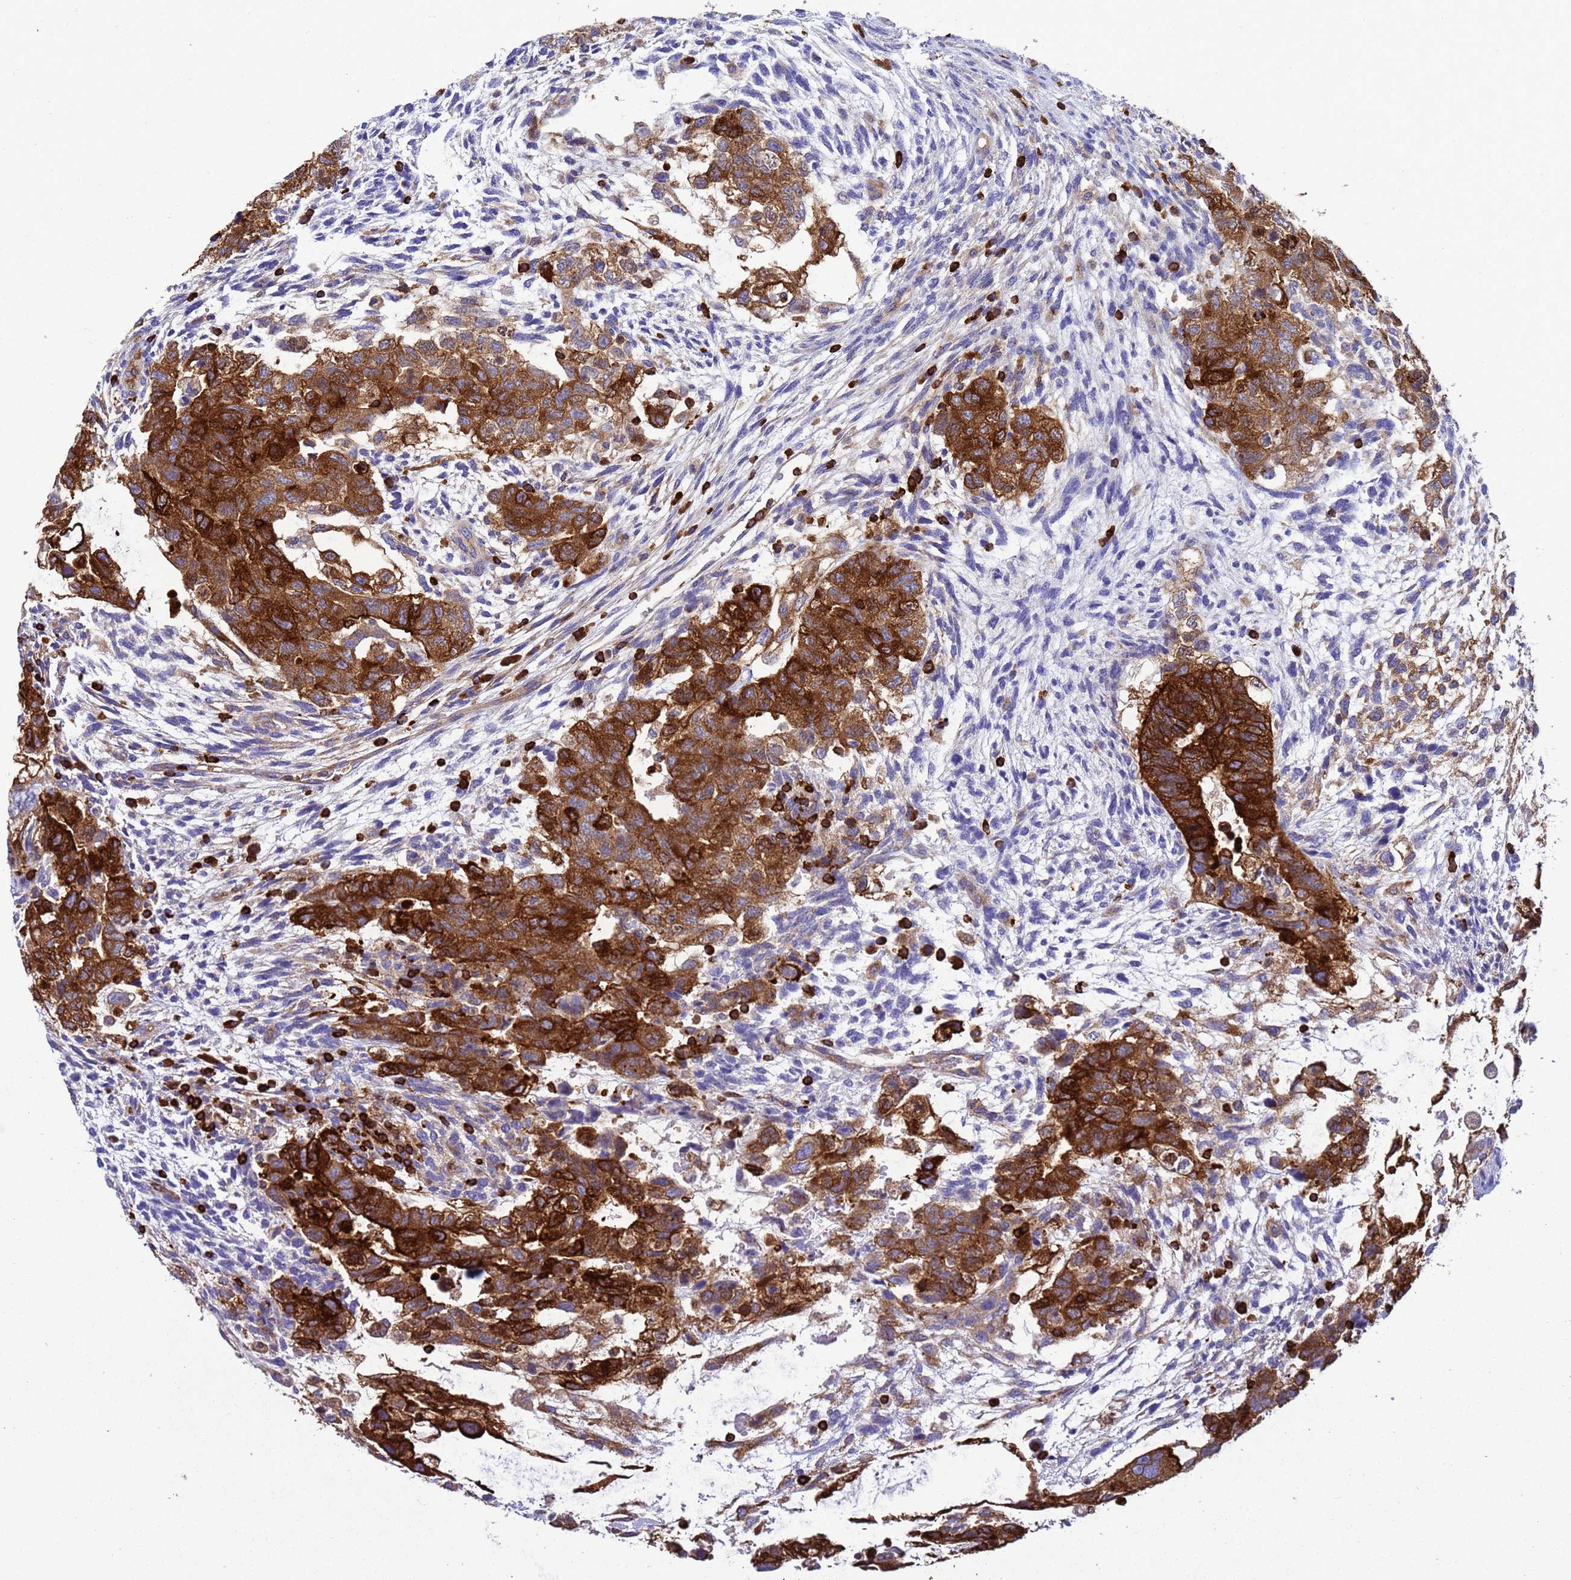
{"staining": {"intensity": "strong", "quantity": ">75%", "location": "cytoplasmic/membranous"}, "tissue": "testis cancer", "cell_type": "Tumor cells", "image_type": "cancer", "snomed": [{"axis": "morphology", "description": "Carcinoma, Embryonal, NOS"}, {"axis": "topography", "description": "Testis"}], "caption": "Immunohistochemistry micrograph of neoplastic tissue: embryonal carcinoma (testis) stained using immunohistochemistry (IHC) reveals high levels of strong protein expression localized specifically in the cytoplasmic/membranous of tumor cells, appearing as a cytoplasmic/membranous brown color.", "gene": "EZR", "patient": {"sex": "male", "age": 36}}